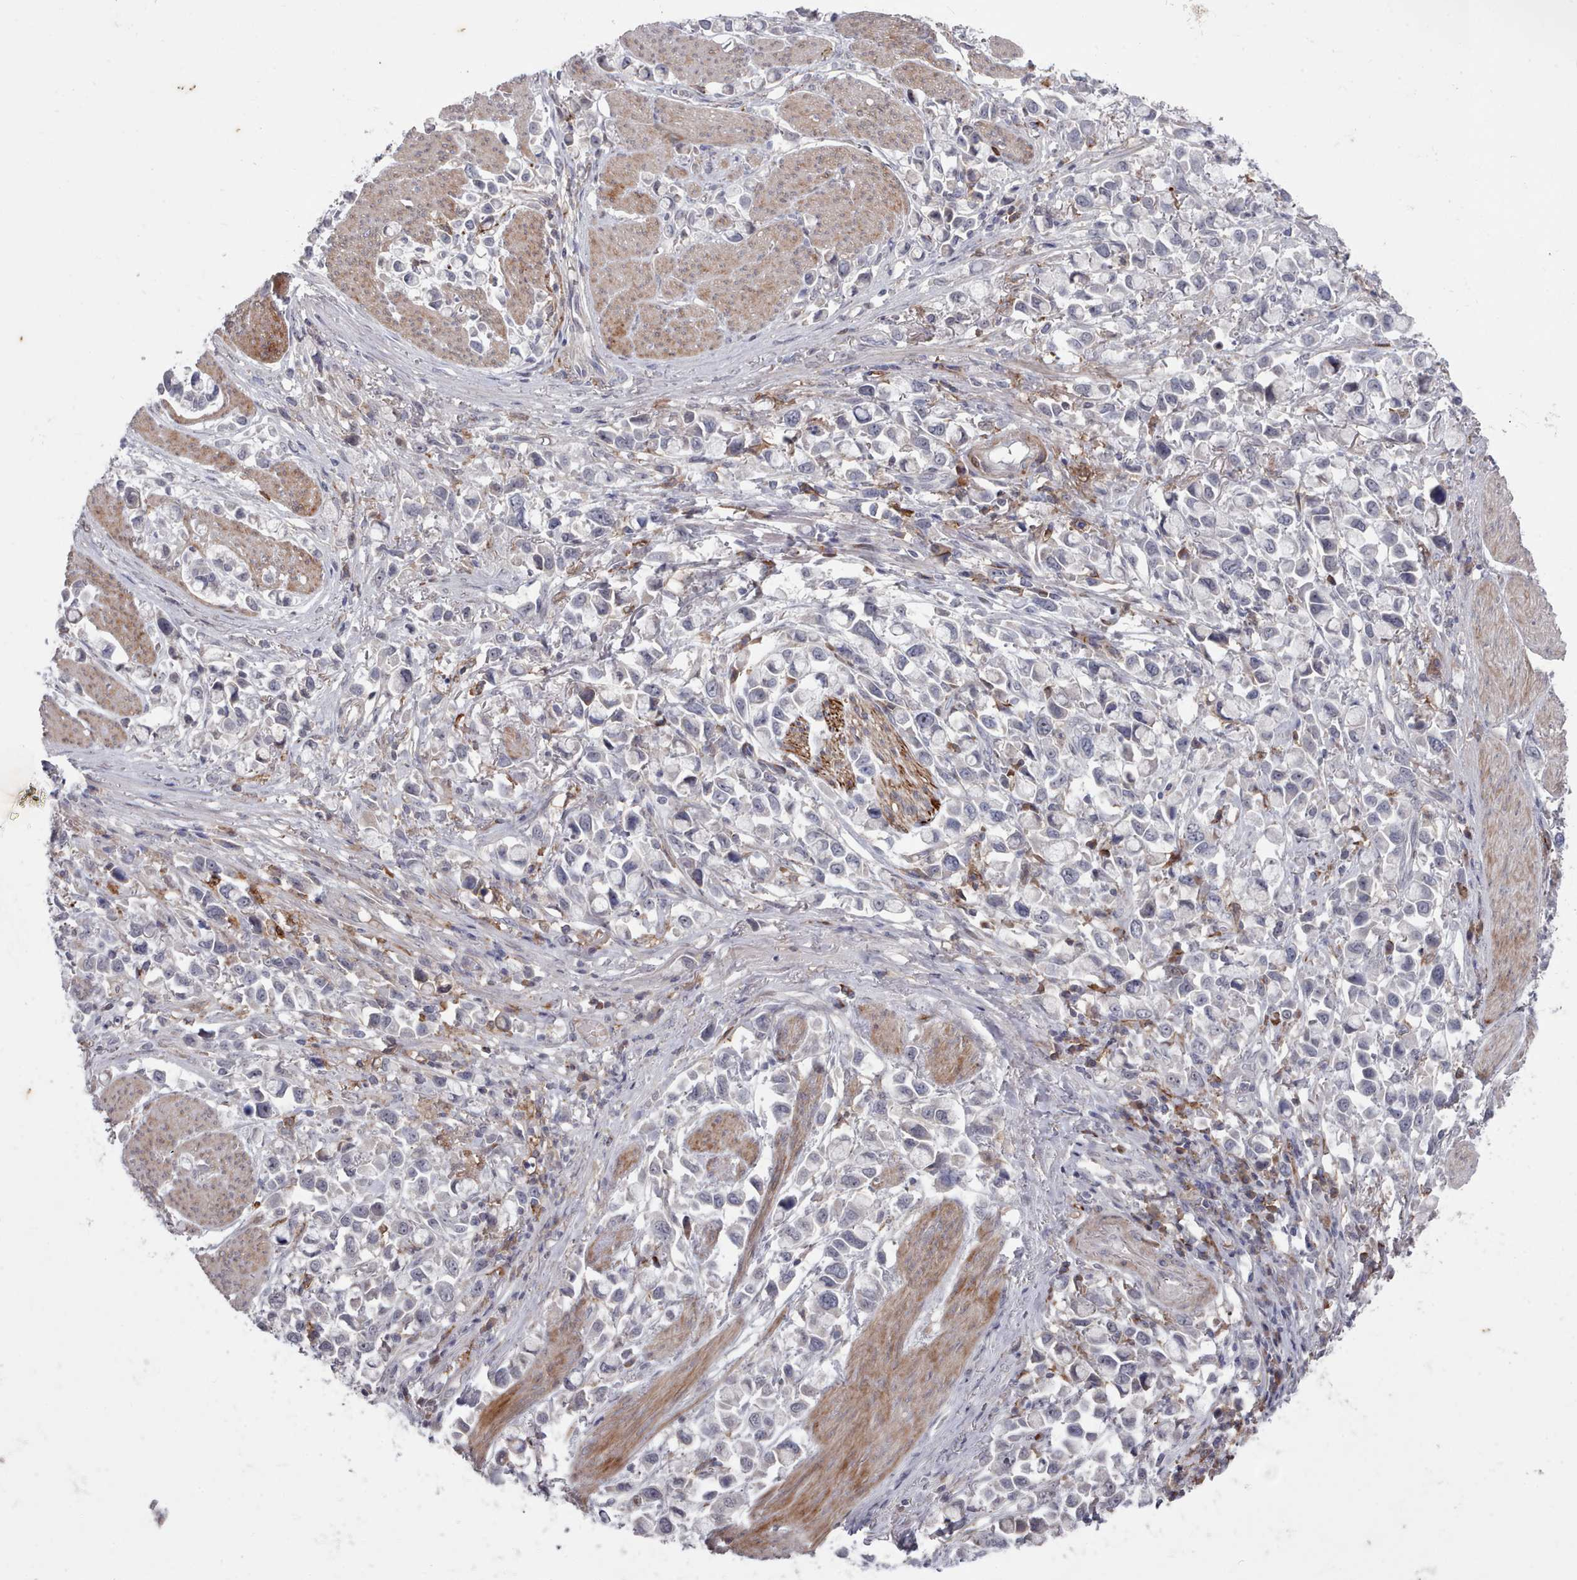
{"staining": {"intensity": "negative", "quantity": "none", "location": "none"}, "tissue": "stomach cancer", "cell_type": "Tumor cells", "image_type": "cancer", "snomed": [{"axis": "morphology", "description": "Adenocarcinoma, NOS"}, {"axis": "topography", "description": "Stomach"}], "caption": "There is no significant staining in tumor cells of stomach adenocarcinoma.", "gene": "COL8A2", "patient": {"sex": "female", "age": 81}}